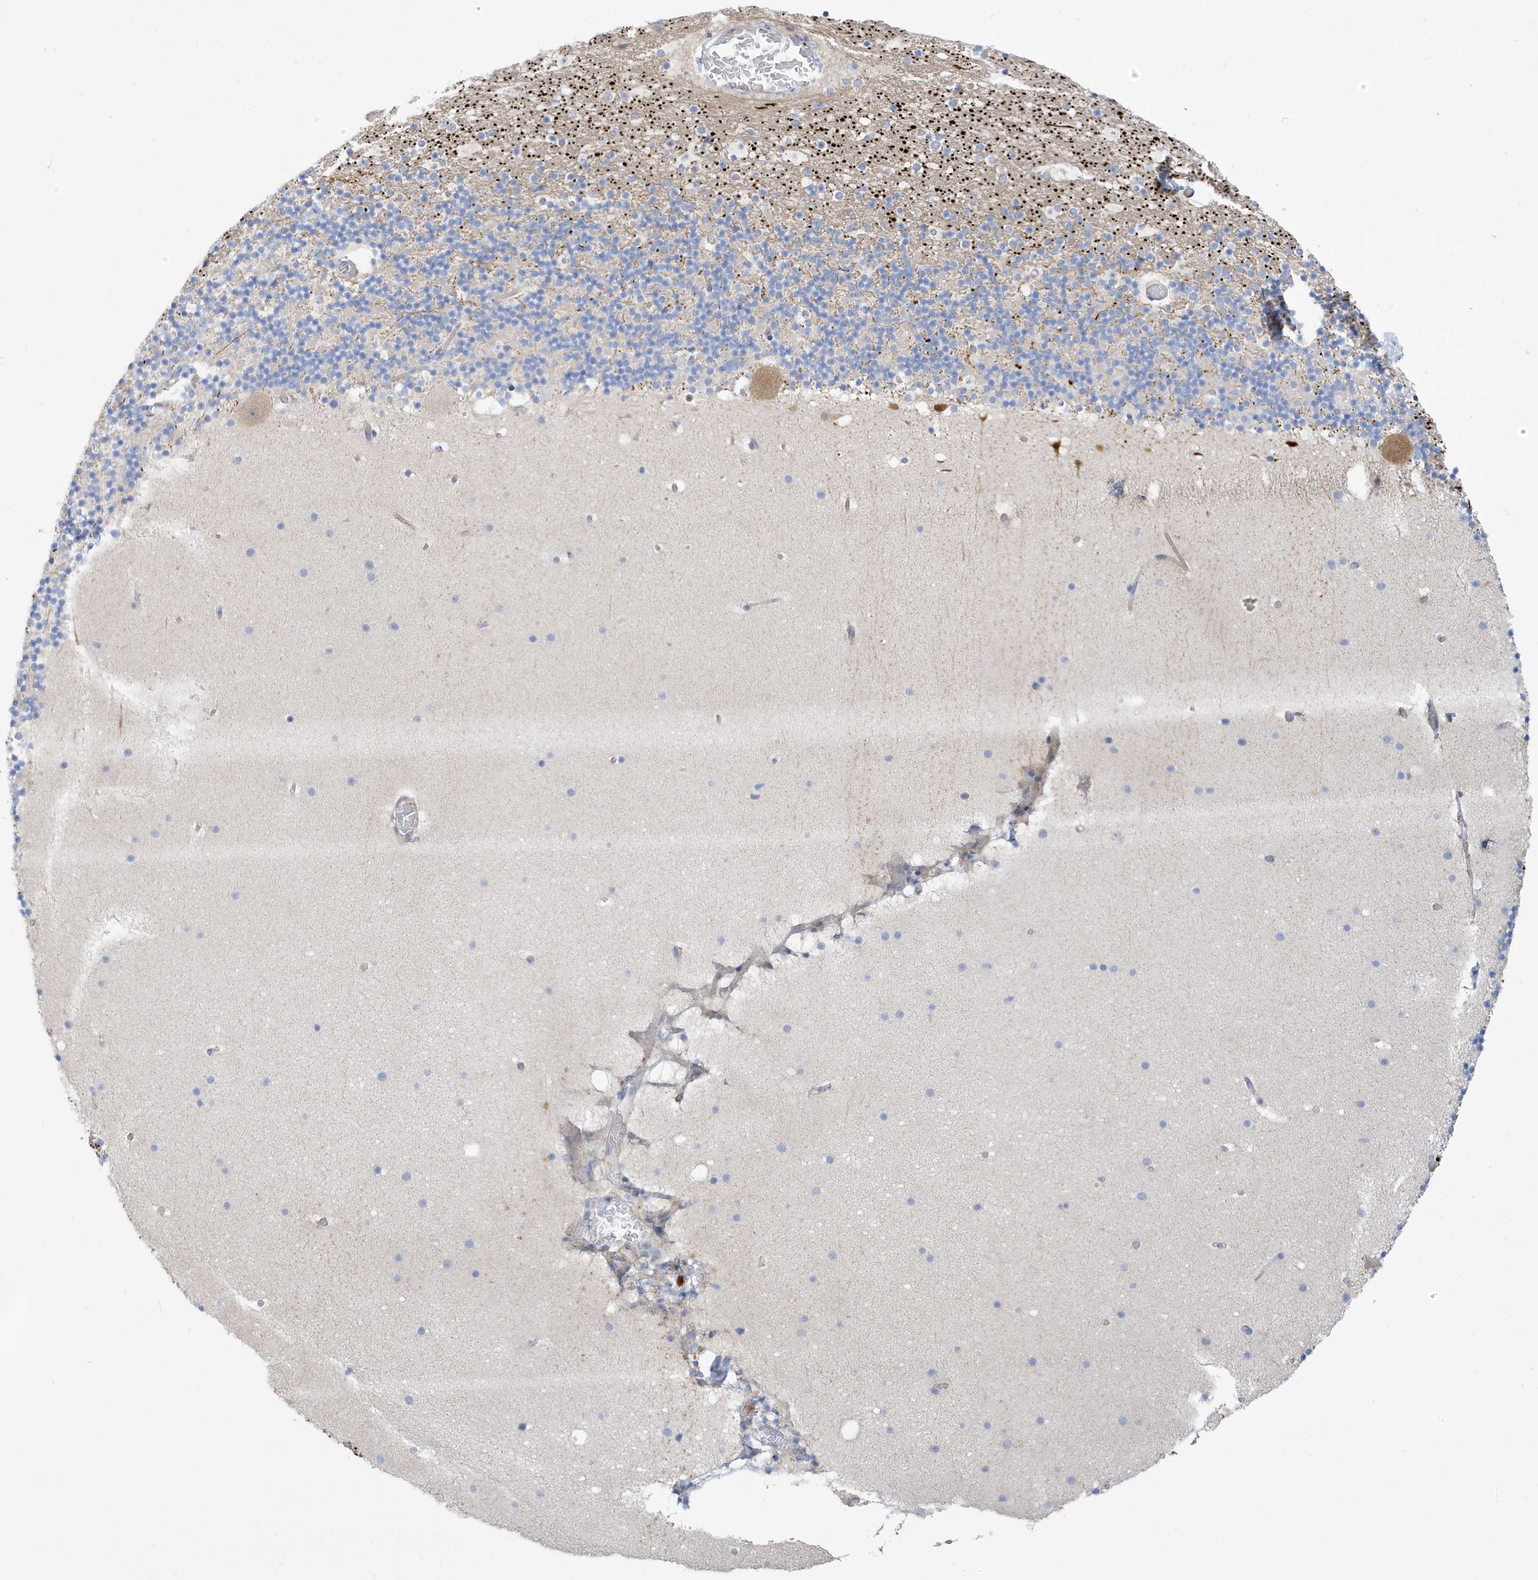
{"staining": {"intensity": "negative", "quantity": "none", "location": "none"}, "tissue": "cerebellum", "cell_type": "Cells in granular layer", "image_type": "normal", "snomed": [{"axis": "morphology", "description": "Normal tissue, NOS"}, {"axis": "topography", "description": "Cerebellum"}], "caption": "Immunohistochemical staining of unremarkable human cerebellum reveals no significant staining in cells in granular layer. (Stains: DAB IHC with hematoxylin counter stain, Microscopy: brightfield microscopy at high magnification).", "gene": "ATP13A5", "patient": {"sex": "male", "age": 57}}